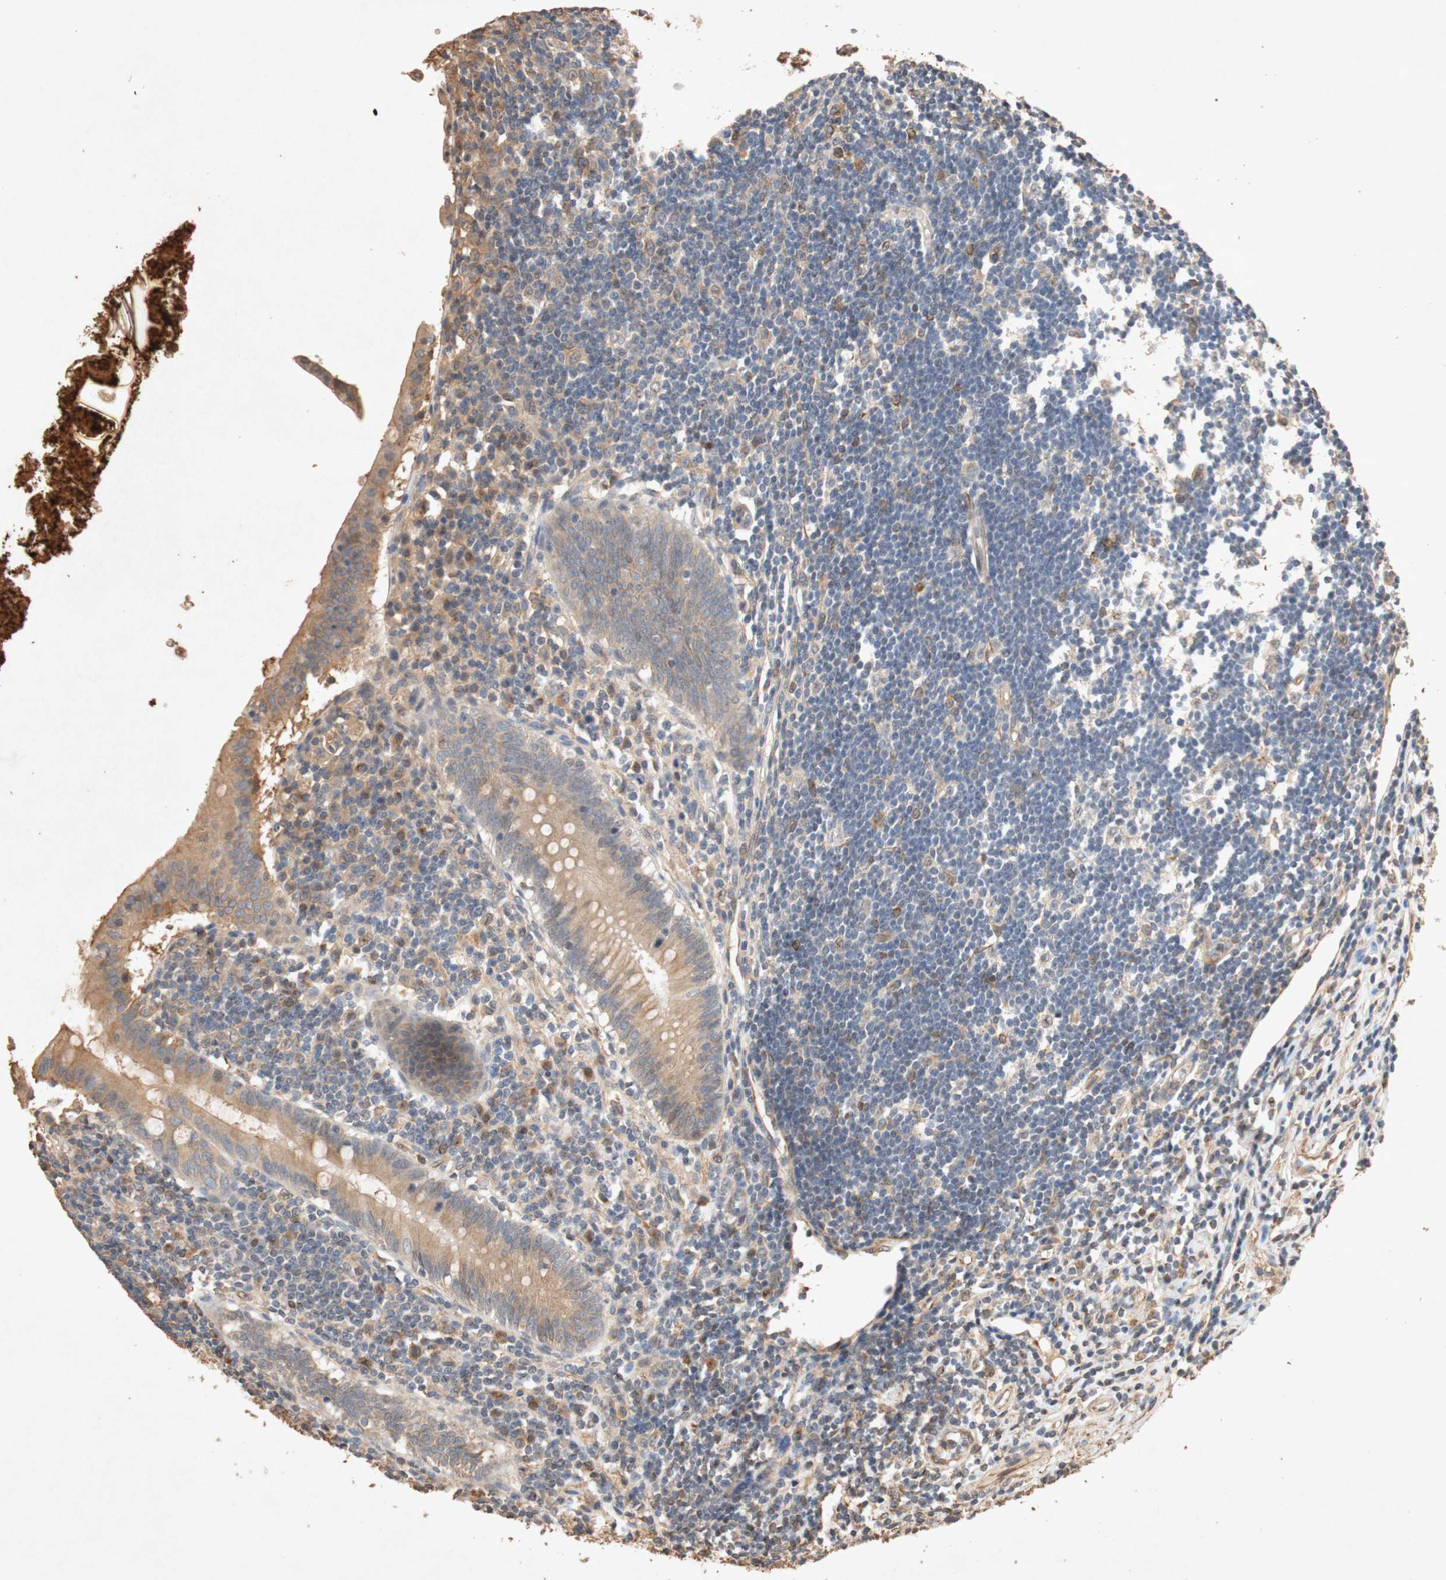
{"staining": {"intensity": "moderate", "quantity": ">75%", "location": "cytoplasmic/membranous"}, "tissue": "appendix", "cell_type": "Glandular cells", "image_type": "normal", "snomed": [{"axis": "morphology", "description": "Normal tissue, NOS"}, {"axis": "topography", "description": "Appendix"}], "caption": "This histopathology image exhibits benign appendix stained with immunohistochemistry to label a protein in brown. The cytoplasmic/membranous of glandular cells show moderate positivity for the protein. Nuclei are counter-stained blue.", "gene": "TUBB", "patient": {"sex": "female", "age": 50}}